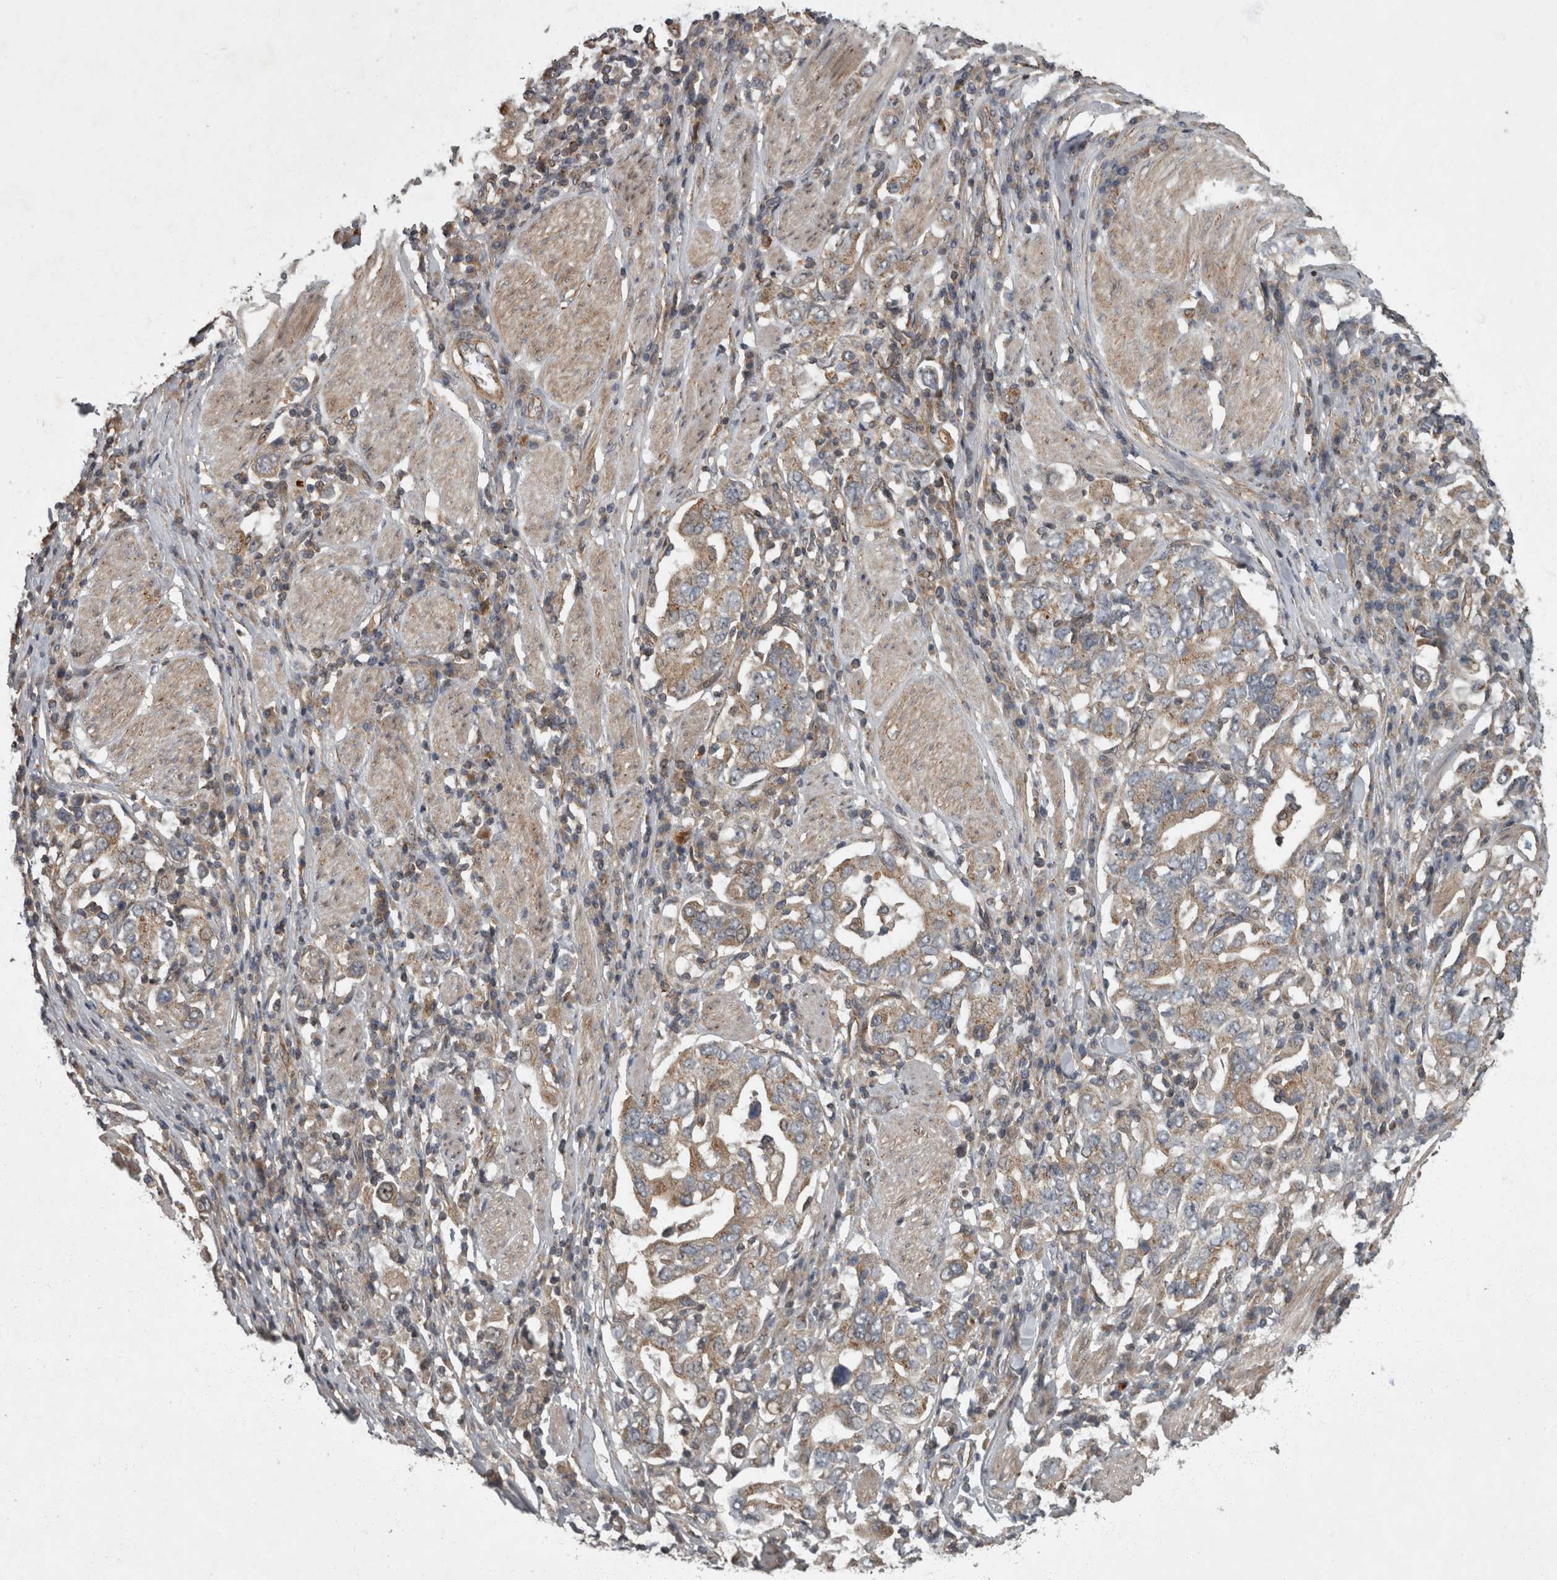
{"staining": {"intensity": "weak", "quantity": ">75%", "location": "cytoplasmic/membranous"}, "tissue": "stomach cancer", "cell_type": "Tumor cells", "image_type": "cancer", "snomed": [{"axis": "morphology", "description": "Adenocarcinoma, NOS"}, {"axis": "topography", "description": "Stomach, upper"}], "caption": "Immunohistochemistry photomicrograph of stomach adenocarcinoma stained for a protein (brown), which shows low levels of weak cytoplasmic/membranous staining in approximately >75% of tumor cells.", "gene": "VEGFD", "patient": {"sex": "male", "age": 62}}